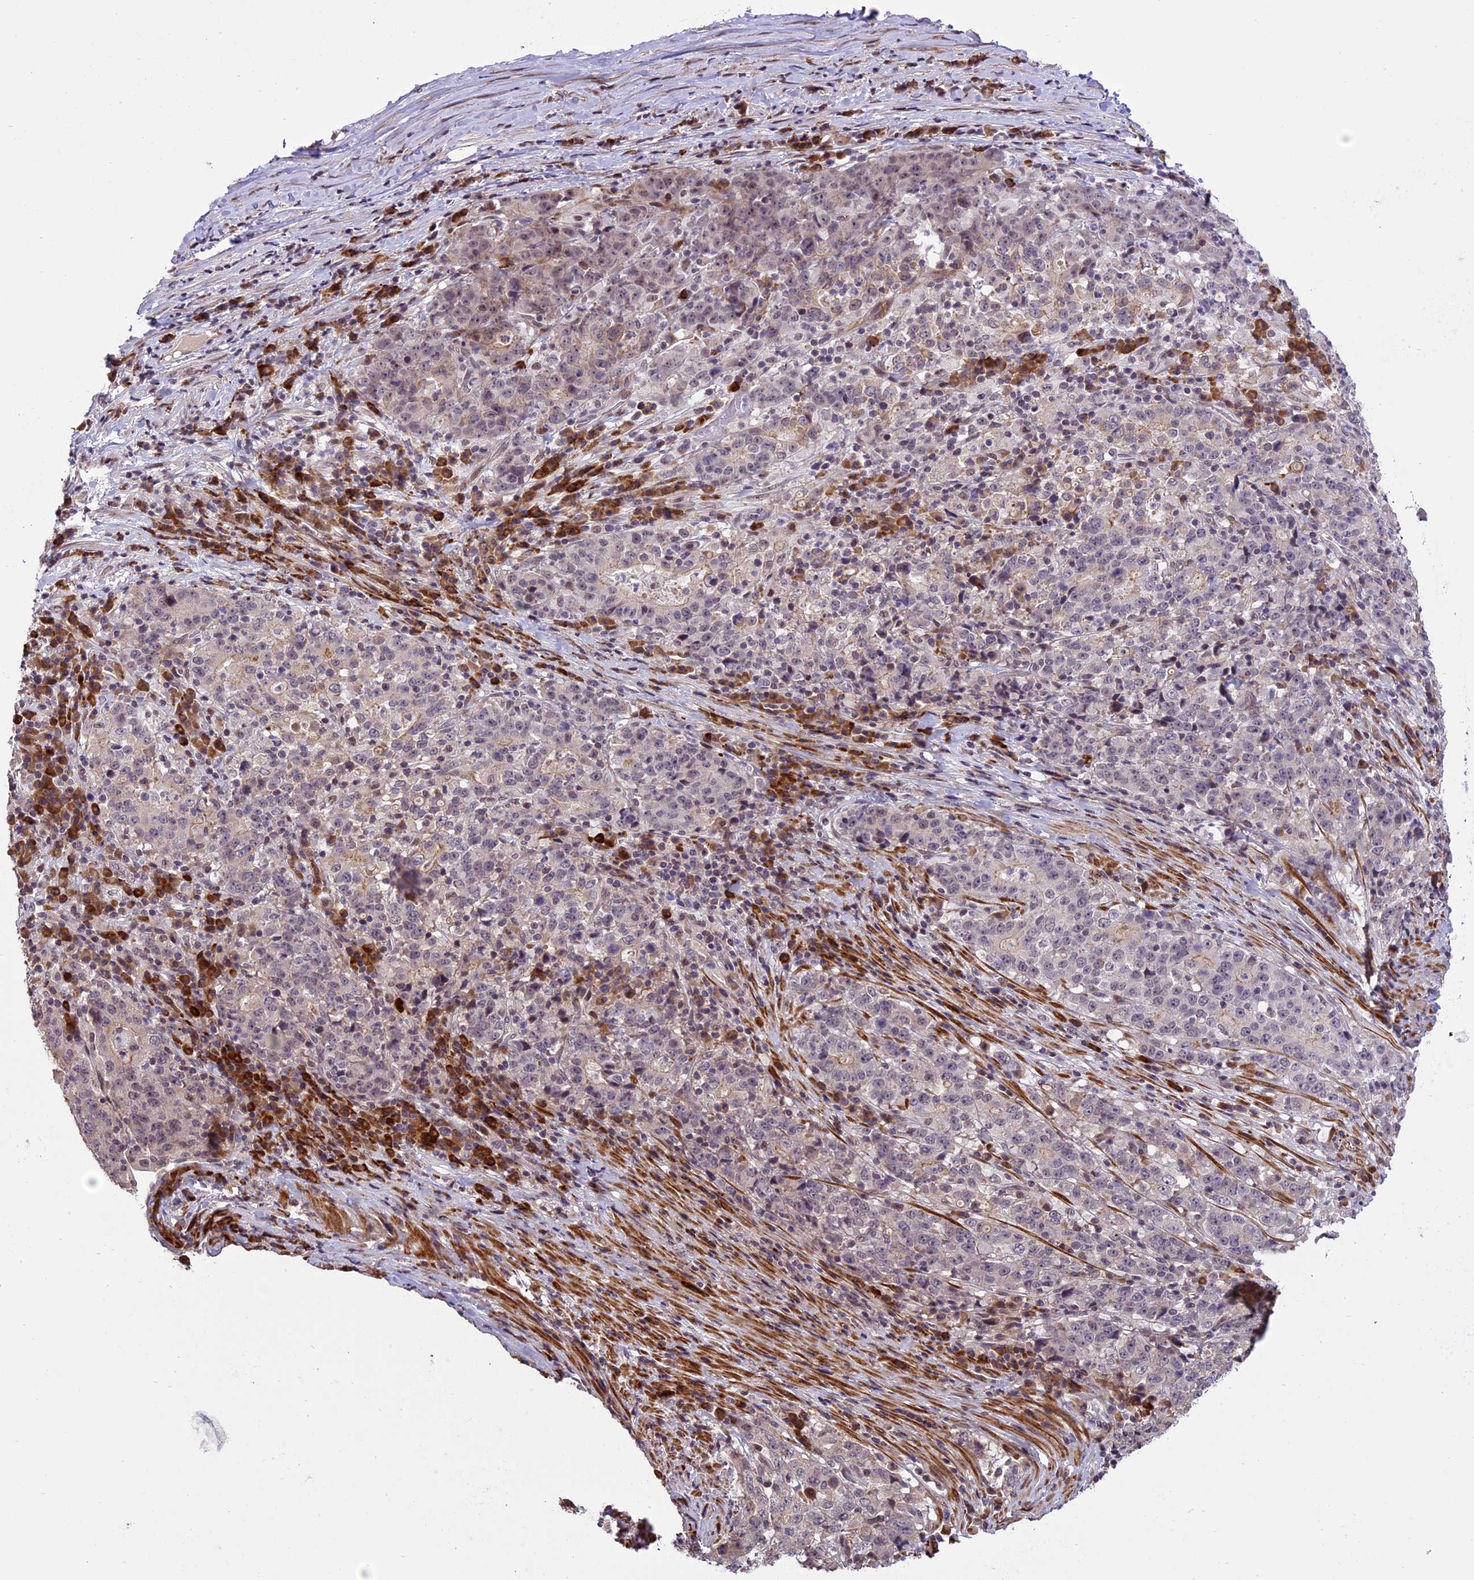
{"staining": {"intensity": "negative", "quantity": "none", "location": "none"}, "tissue": "stomach cancer", "cell_type": "Tumor cells", "image_type": "cancer", "snomed": [{"axis": "morphology", "description": "Adenocarcinoma, NOS"}, {"axis": "topography", "description": "Stomach"}], "caption": "A histopathology image of human stomach cancer (adenocarcinoma) is negative for staining in tumor cells.", "gene": "ENHO", "patient": {"sex": "male", "age": 59}}